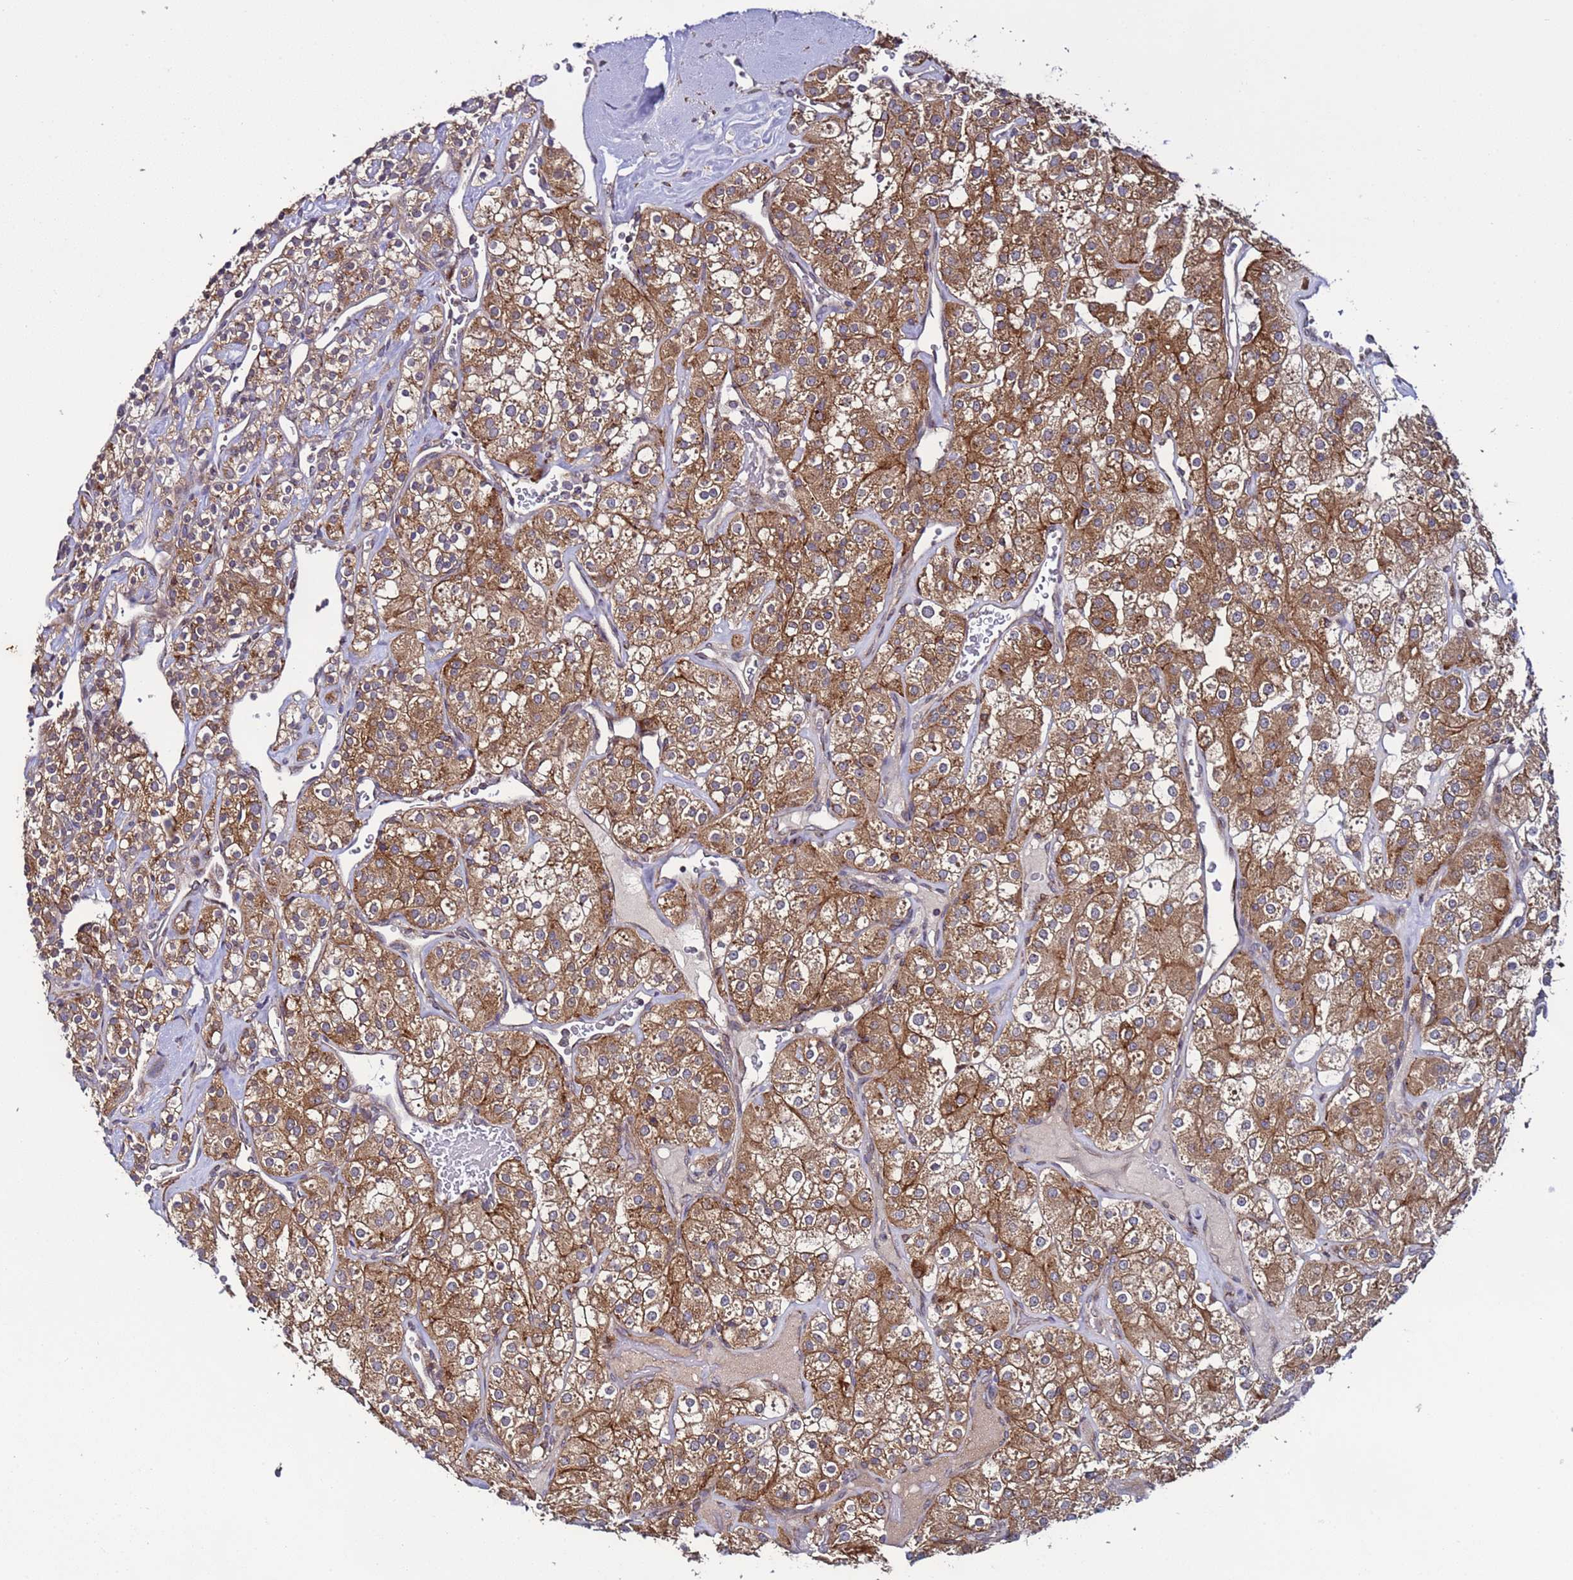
{"staining": {"intensity": "moderate", "quantity": ">75%", "location": "cytoplasmic/membranous"}, "tissue": "renal cancer", "cell_type": "Tumor cells", "image_type": "cancer", "snomed": [{"axis": "morphology", "description": "Adenocarcinoma, NOS"}, {"axis": "topography", "description": "Kidney"}], "caption": "Immunohistochemical staining of human renal adenocarcinoma demonstrates moderate cytoplasmic/membranous protein staining in about >75% of tumor cells.", "gene": "TMEM176B", "patient": {"sex": "male", "age": 77}}